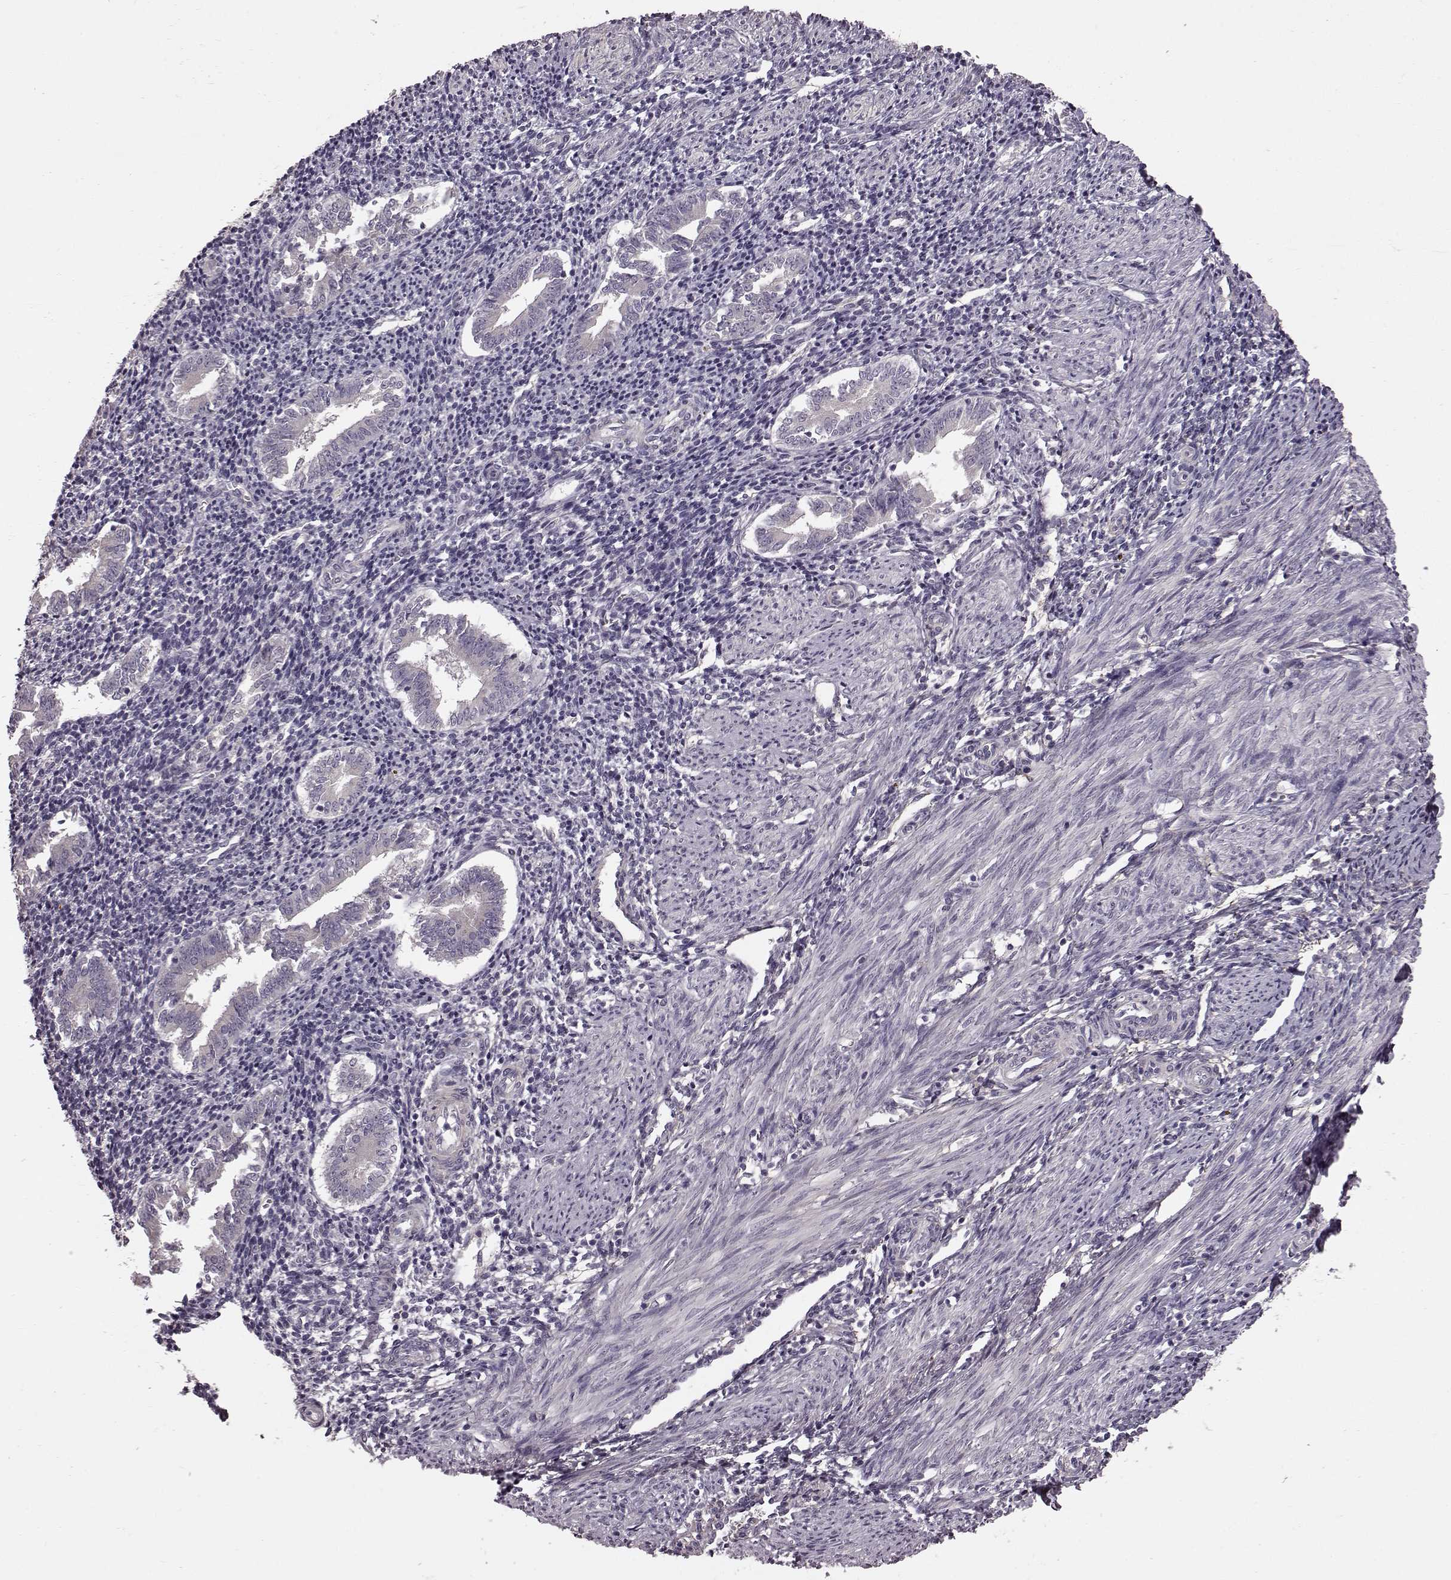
{"staining": {"intensity": "negative", "quantity": "none", "location": "none"}, "tissue": "endometrium", "cell_type": "Cells in endometrial stroma", "image_type": "normal", "snomed": [{"axis": "morphology", "description": "Normal tissue, NOS"}, {"axis": "topography", "description": "Endometrium"}], "caption": "High magnification brightfield microscopy of normal endometrium stained with DAB (3,3'-diaminobenzidine) (brown) and counterstained with hematoxylin (blue): cells in endometrial stroma show no significant staining.", "gene": "GRK1", "patient": {"sex": "female", "age": 25}}